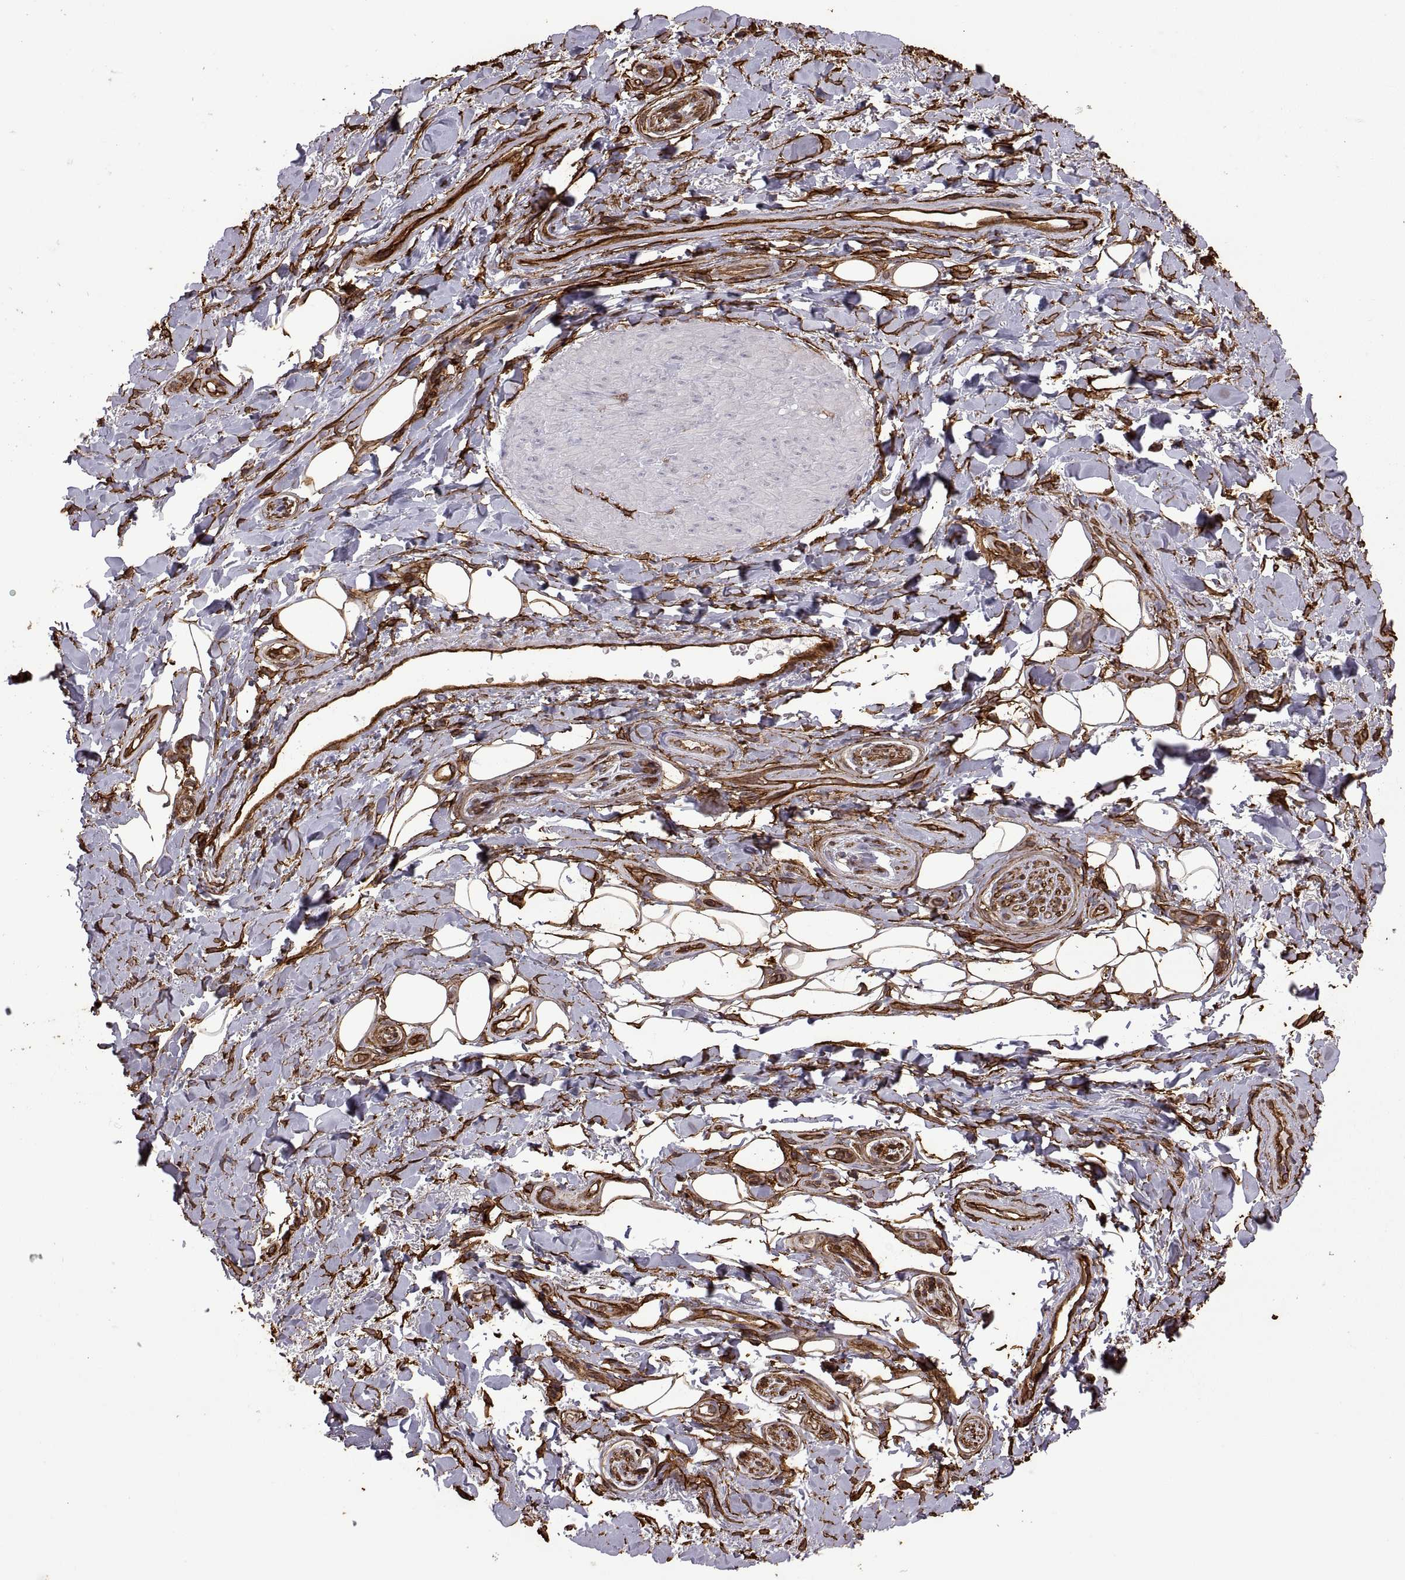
{"staining": {"intensity": "moderate", "quantity": ">75%", "location": "cytoplasmic/membranous"}, "tissue": "adipose tissue", "cell_type": "Adipocytes", "image_type": "normal", "snomed": [{"axis": "morphology", "description": "Normal tissue, NOS"}, {"axis": "topography", "description": "Anal"}, {"axis": "topography", "description": "Peripheral nerve tissue"}], "caption": "Adipose tissue stained with a brown dye demonstrates moderate cytoplasmic/membranous positive staining in about >75% of adipocytes.", "gene": "S100A10", "patient": {"sex": "male", "age": 53}}